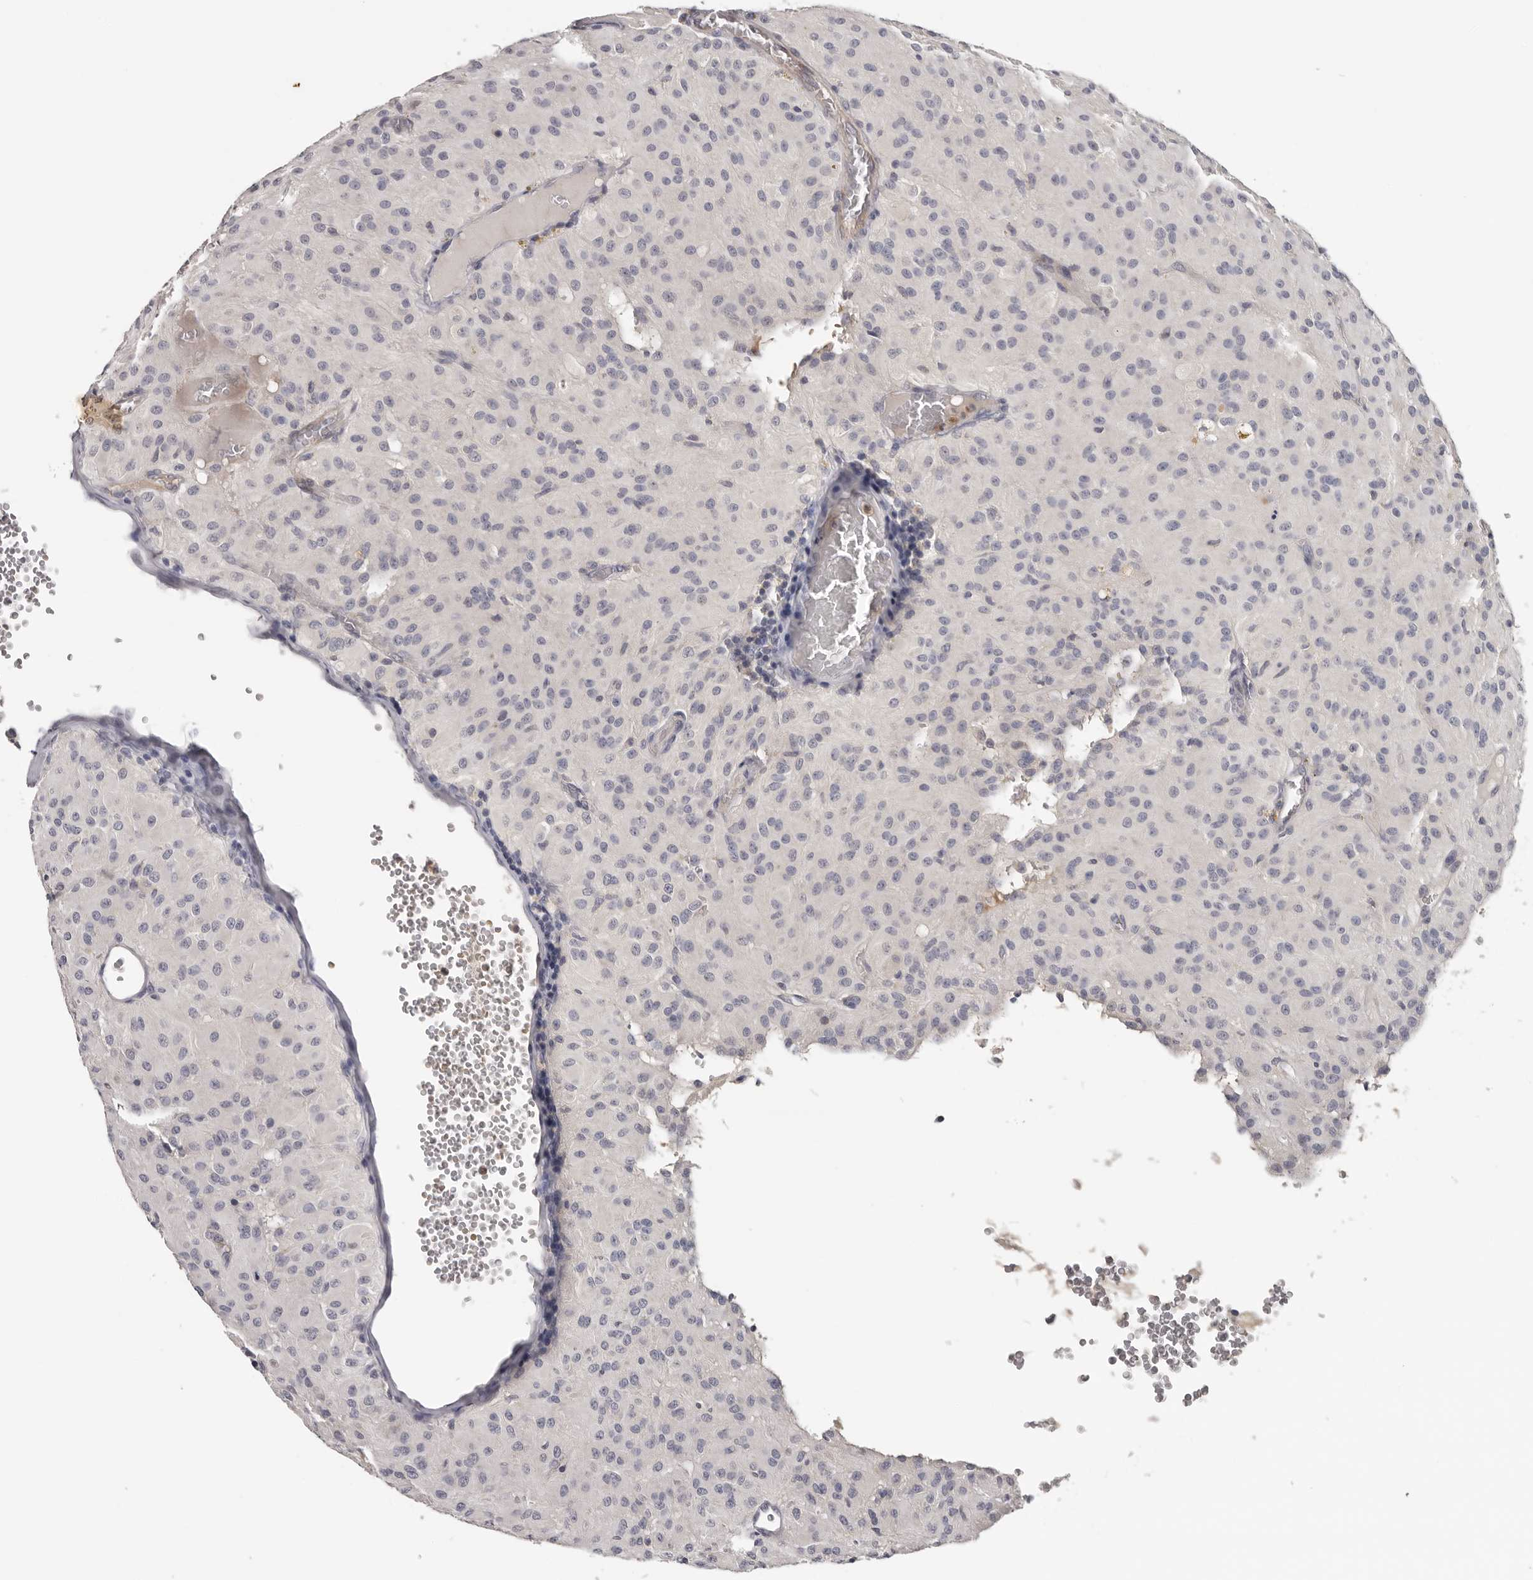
{"staining": {"intensity": "negative", "quantity": "none", "location": "none"}, "tissue": "glioma", "cell_type": "Tumor cells", "image_type": "cancer", "snomed": [{"axis": "morphology", "description": "Glioma, malignant, High grade"}, {"axis": "topography", "description": "Brain"}], "caption": "Tumor cells show no significant protein positivity in malignant glioma (high-grade). Brightfield microscopy of immunohistochemistry stained with DAB (3,3'-diaminobenzidine) (brown) and hematoxylin (blue), captured at high magnification.", "gene": "KIF2B", "patient": {"sex": "female", "age": 59}}